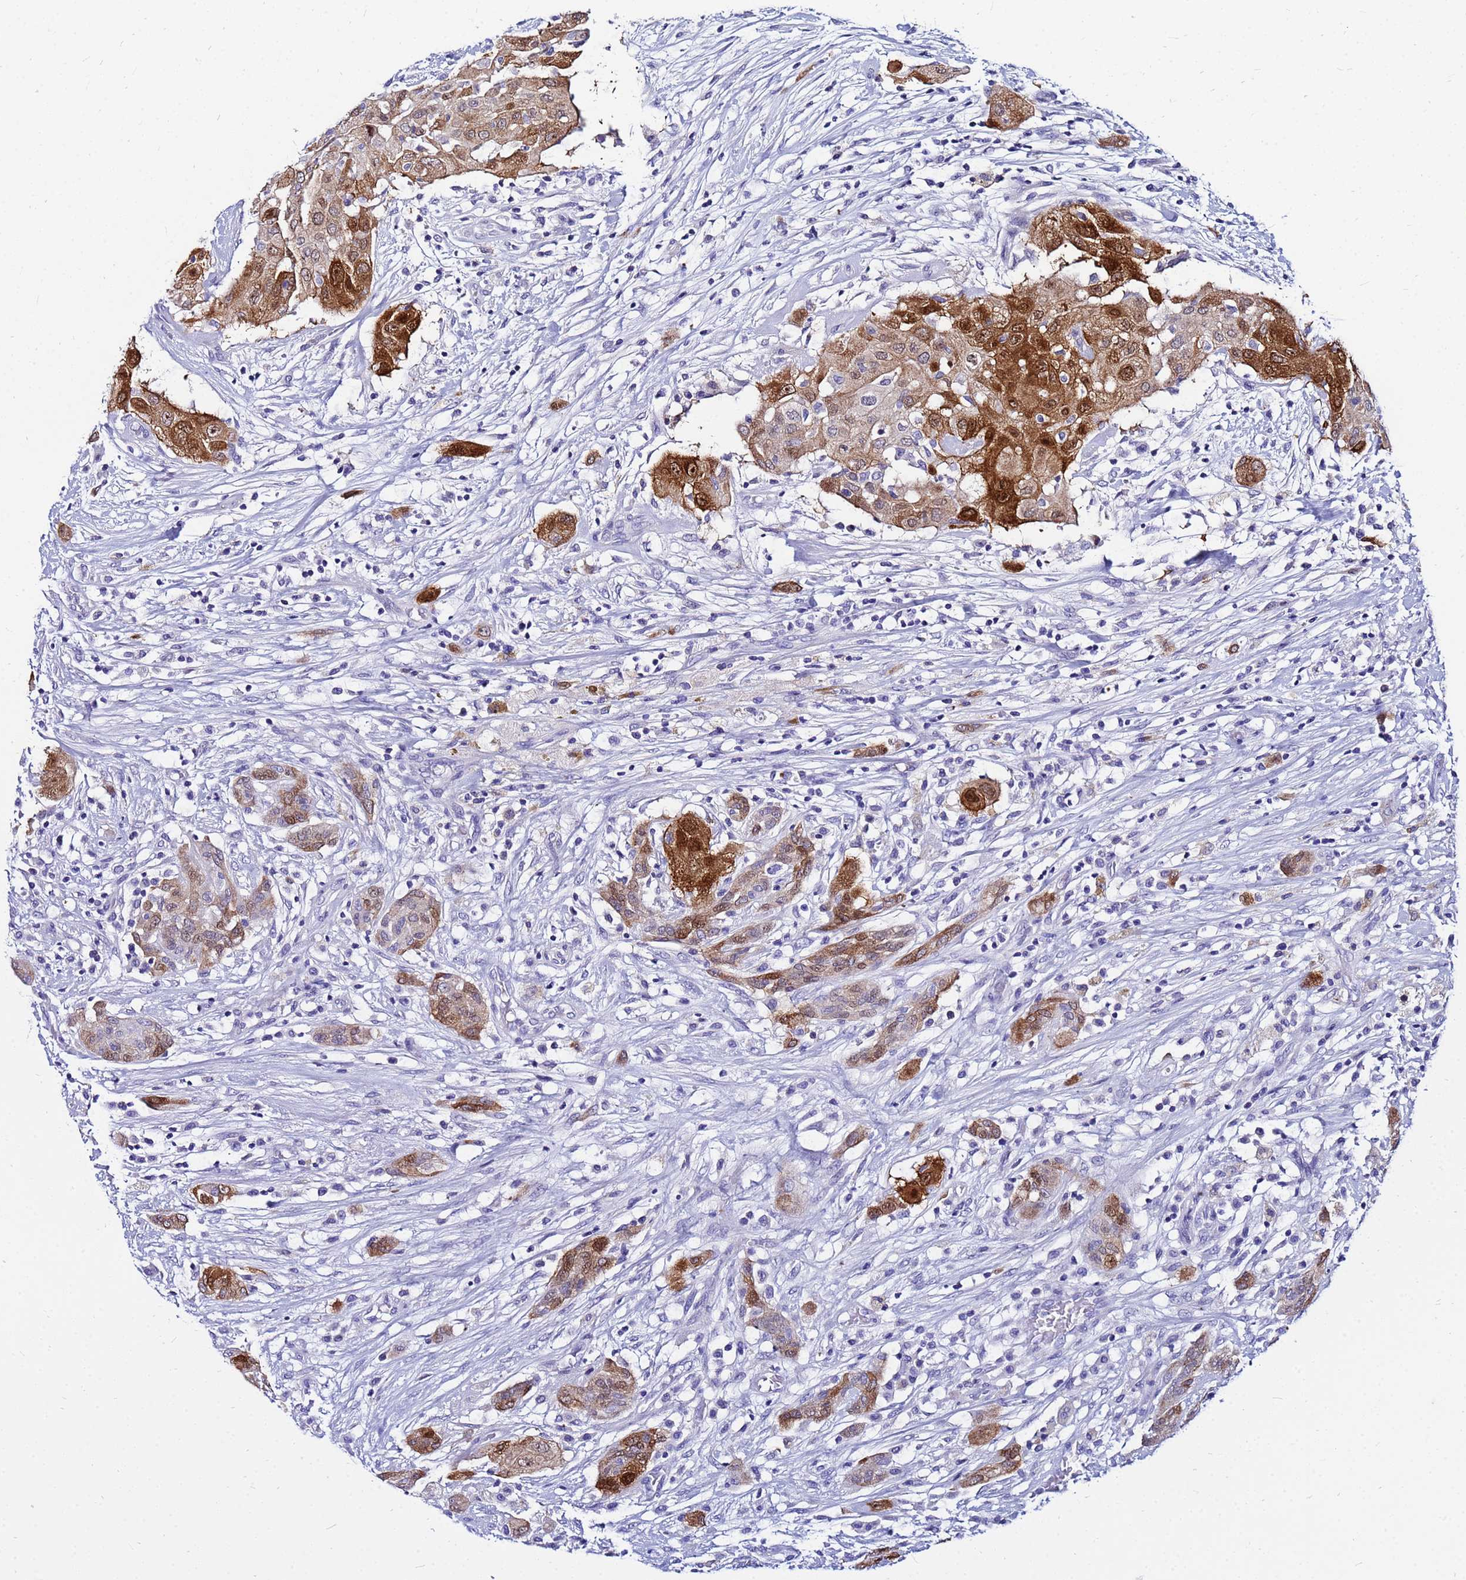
{"staining": {"intensity": "moderate", "quantity": ">75%", "location": "cytoplasmic/membranous,nuclear"}, "tissue": "thyroid cancer", "cell_type": "Tumor cells", "image_type": "cancer", "snomed": [{"axis": "morphology", "description": "Papillary adenocarcinoma, NOS"}, {"axis": "topography", "description": "Thyroid gland"}], "caption": "There is medium levels of moderate cytoplasmic/membranous and nuclear positivity in tumor cells of papillary adenocarcinoma (thyroid), as demonstrated by immunohistochemical staining (brown color).", "gene": "PPP1R14C", "patient": {"sex": "female", "age": 59}}